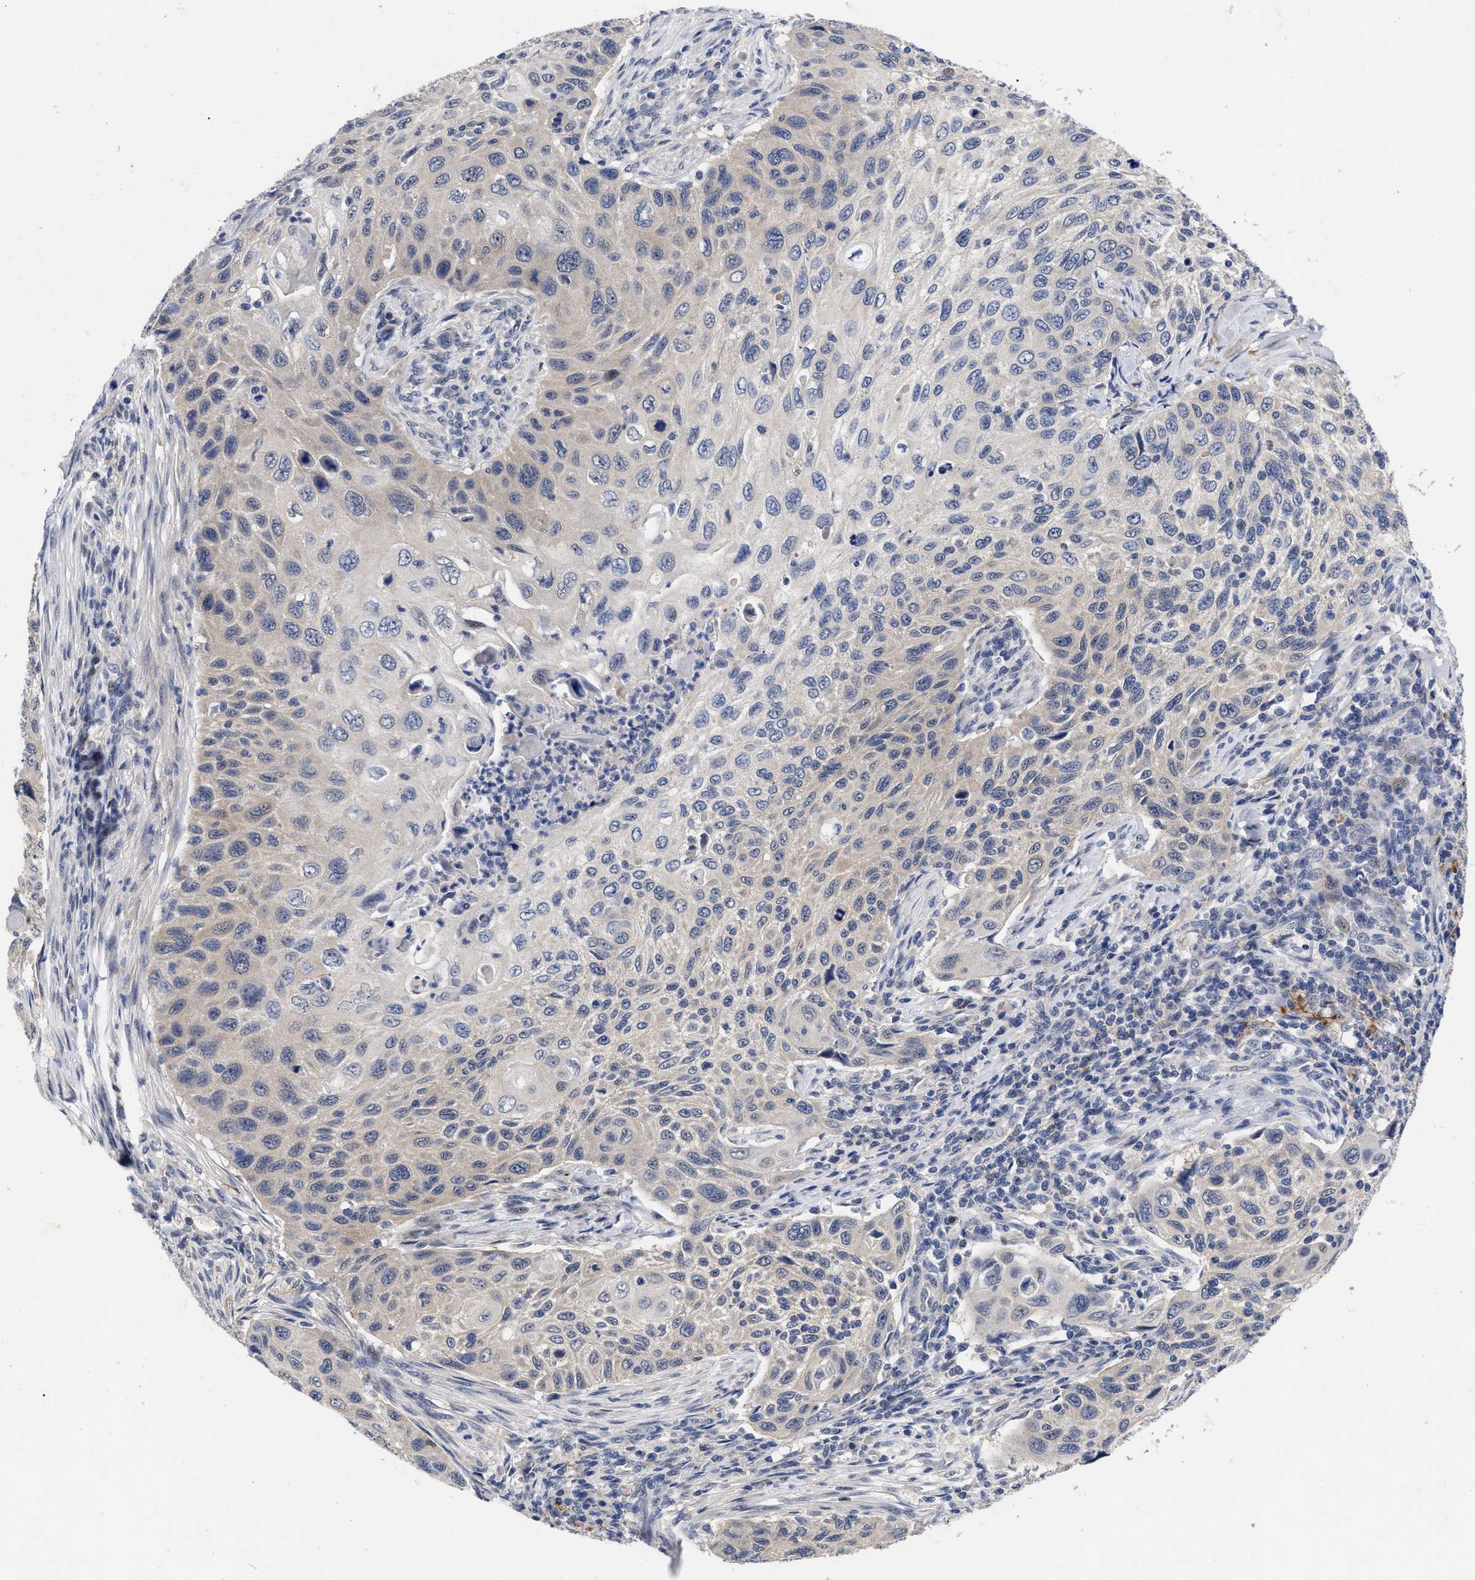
{"staining": {"intensity": "negative", "quantity": "none", "location": "none"}, "tissue": "cervical cancer", "cell_type": "Tumor cells", "image_type": "cancer", "snomed": [{"axis": "morphology", "description": "Squamous cell carcinoma, NOS"}, {"axis": "topography", "description": "Cervix"}], "caption": "The immunohistochemistry (IHC) image has no significant expression in tumor cells of cervical squamous cell carcinoma tissue.", "gene": "CCN5", "patient": {"sex": "female", "age": 70}}